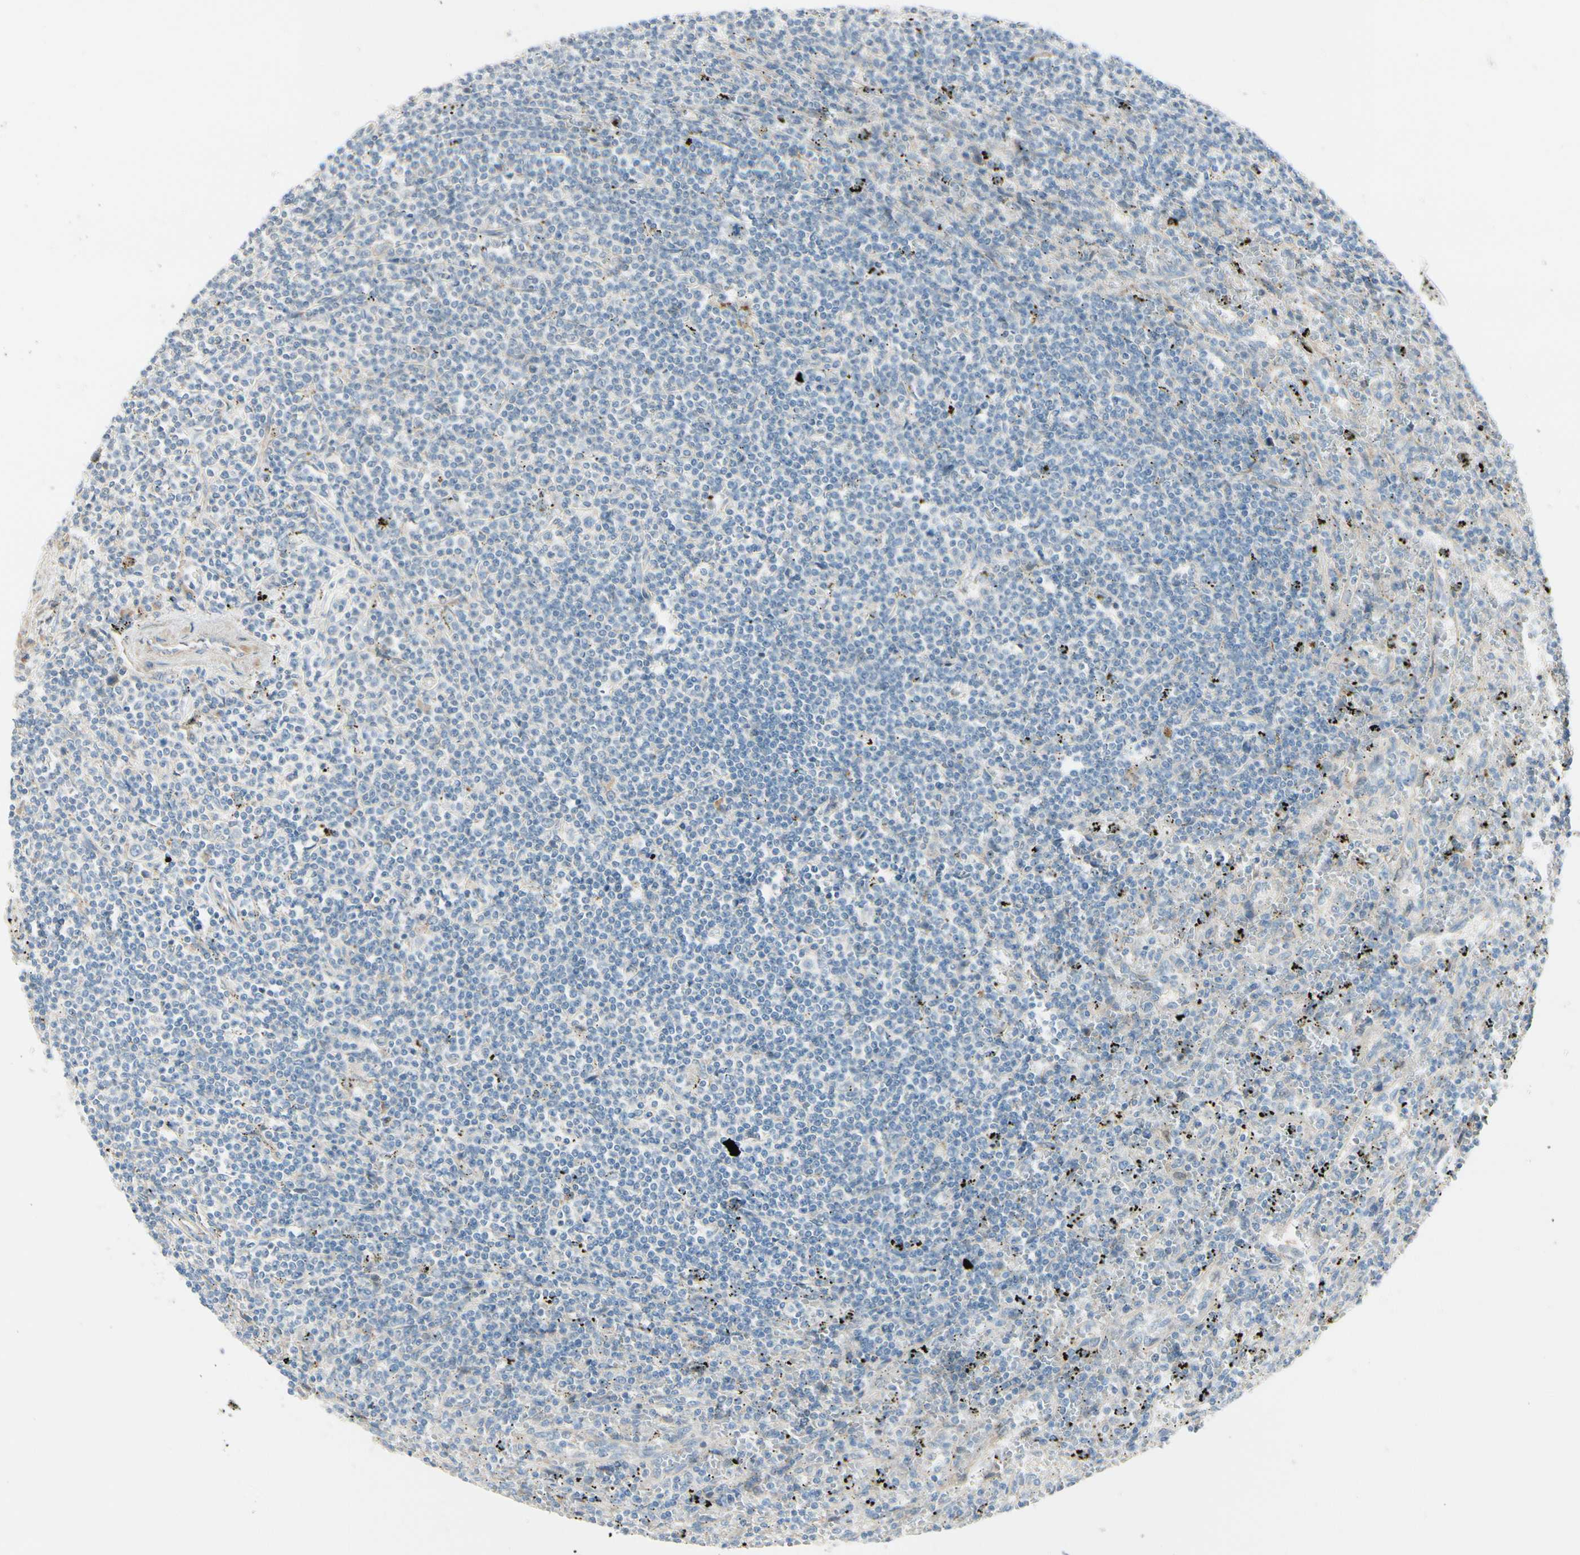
{"staining": {"intensity": "negative", "quantity": "none", "location": "none"}, "tissue": "lymphoma", "cell_type": "Tumor cells", "image_type": "cancer", "snomed": [{"axis": "morphology", "description": "Malignant lymphoma, non-Hodgkin's type, Low grade"}, {"axis": "topography", "description": "Spleen"}], "caption": "DAB (3,3'-diaminobenzidine) immunohistochemical staining of lymphoma exhibits no significant staining in tumor cells.", "gene": "EPHA3", "patient": {"sex": "male", "age": 76}}